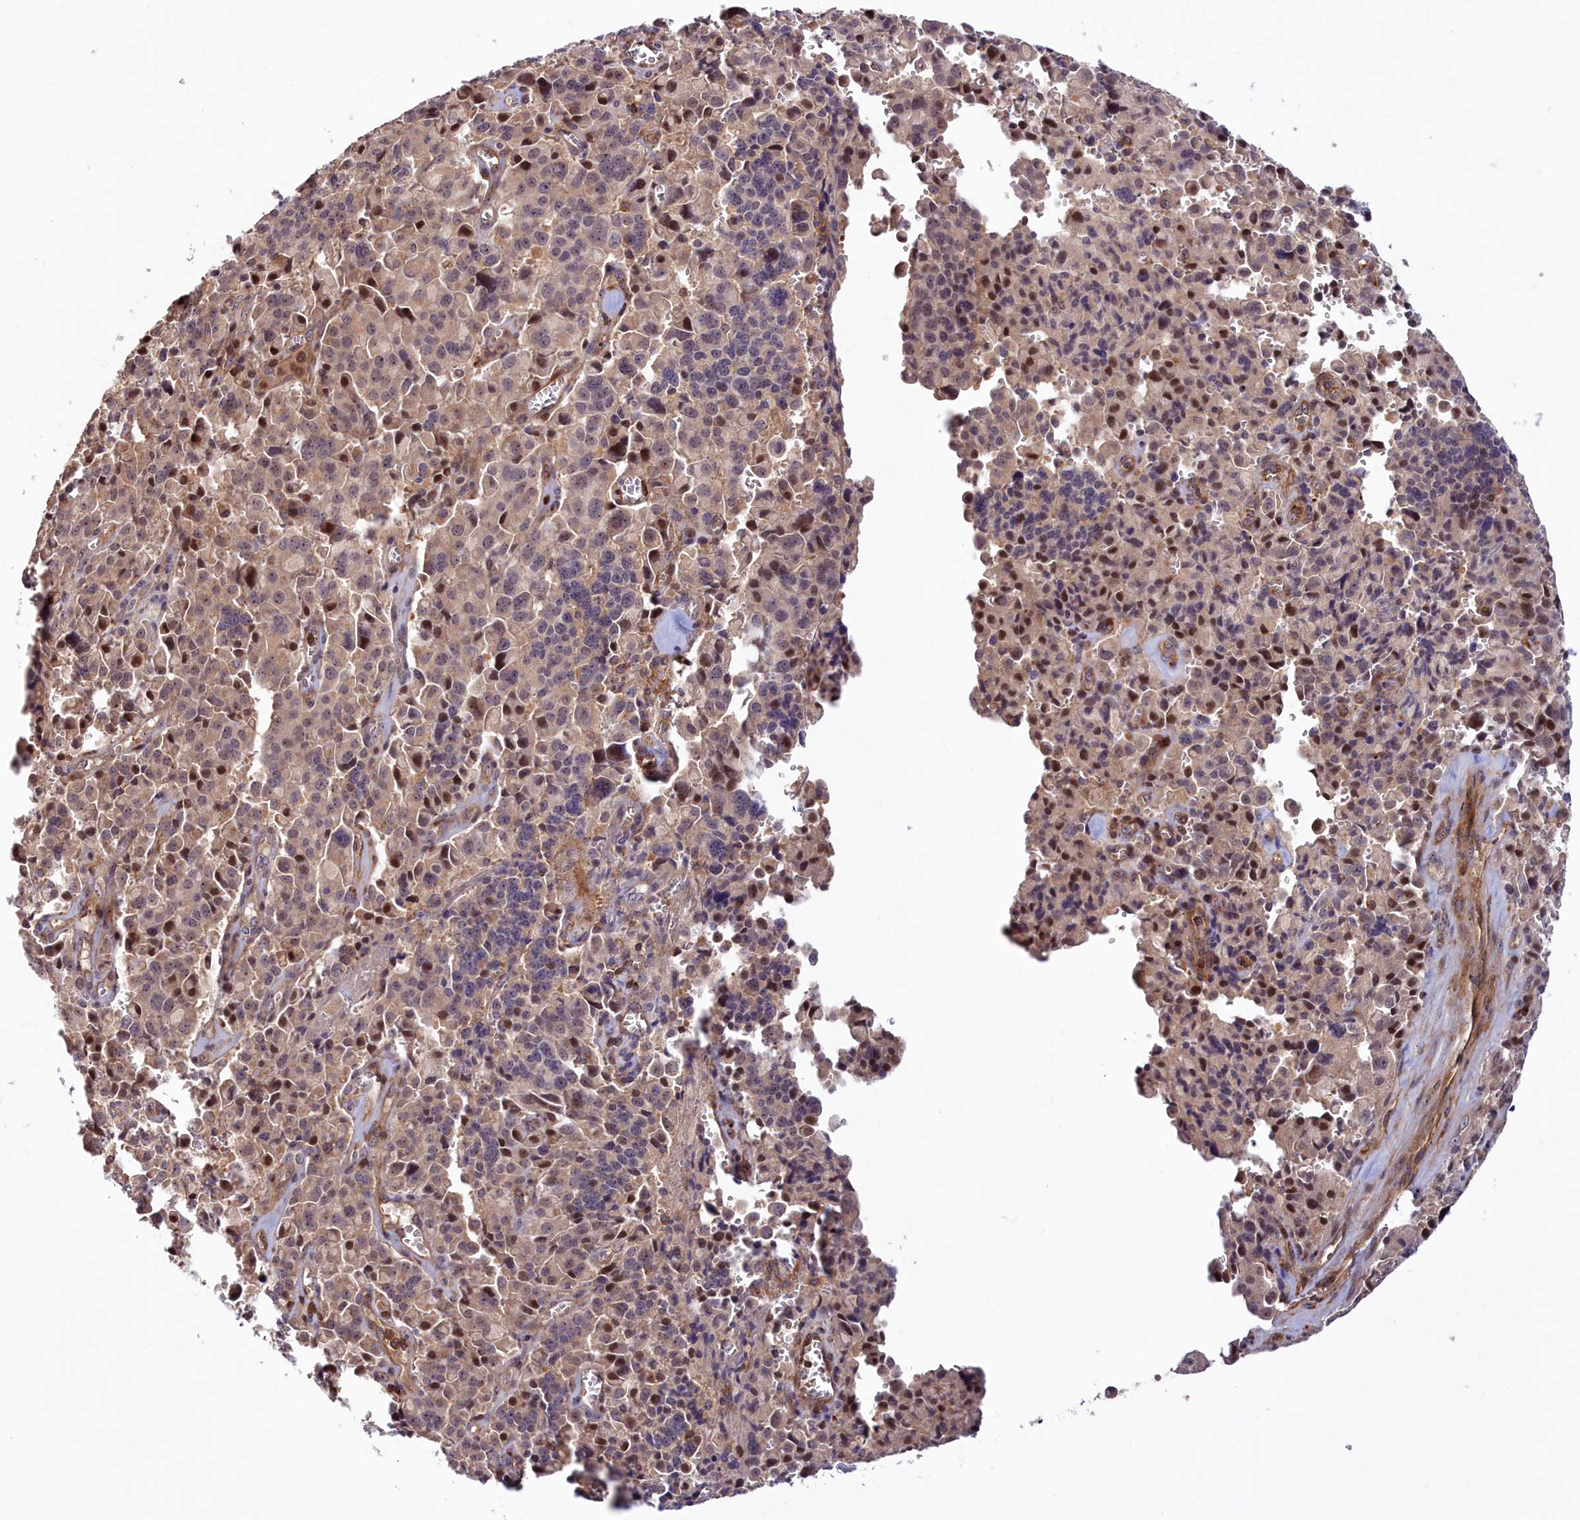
{"staining": {"intensity": "weak", "quantity": "<25%", "location": "cytoplasmic/membranous,nuclear"}, "tissue": "pancreatic cancer", "cell_type": "Tumor cells", "image_type": "cancer", "snomed": [{"axis": "morphology", "description": "Adenocarcinoma, NOS"}, {"axis": "topography", "description": "Pancreas"}], "caption": "A histopathology image of pancreatic cancer stained for a protein displays no brown staining in tumor cells. (Immunohistochemistry, brightfield microscopy, high magnification).", "gene": "NEURL4", "patient": {"sex": "male", "age": 65}}